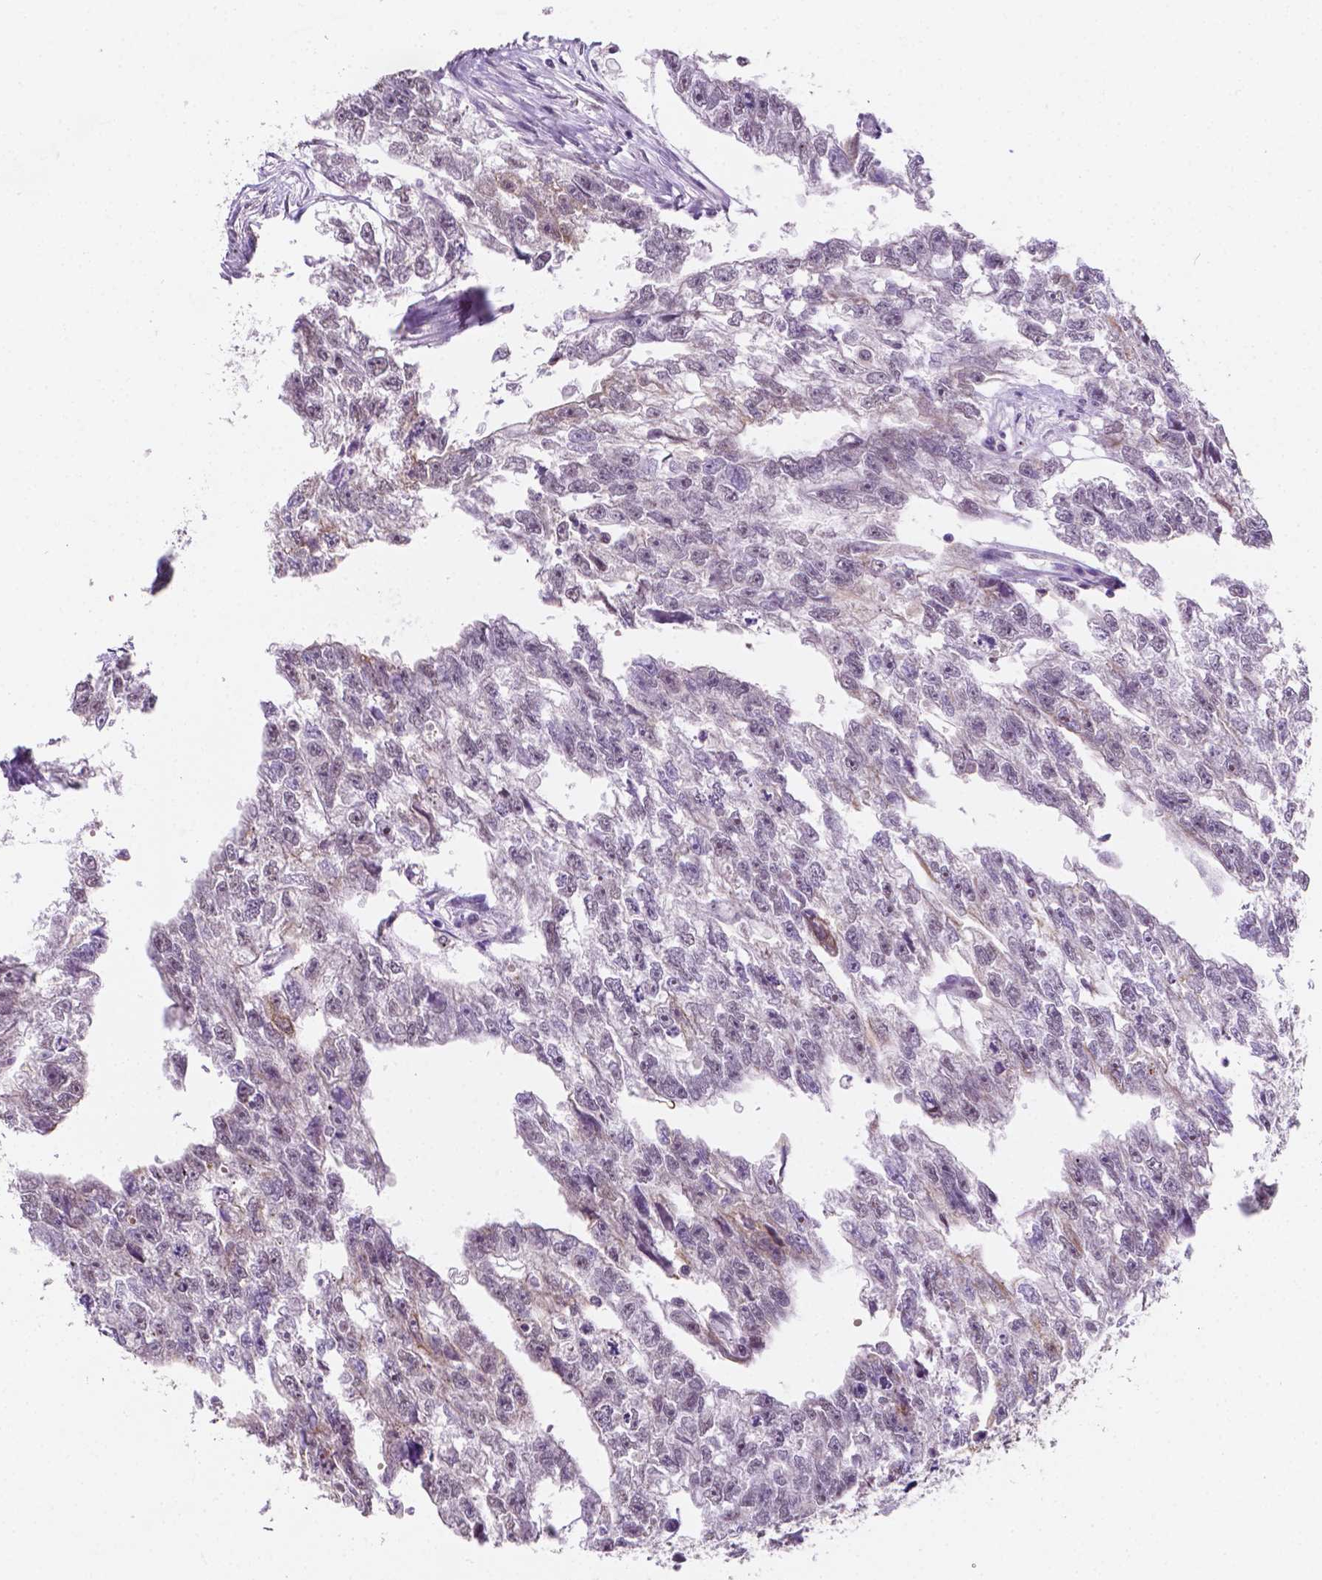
{"staining": {"intensity": "negative", "quantity": "none", "location": "none"}, "tissue": "testis cancer", "cell_type": "Tumor cells", "image_type": "cancer", "snomed": [{"axis": "morphology", "description": "Carcinoma, Embryonal, NOS"}, {"axis": "morphology", "description": "Teratoma, malignant, NOS"}, {"axis": "topography", "description": "Testis"}], "caption": "Protein analysis of testis cancer (embryonal carcinoma) demonstrates no significant positivity in tumor cells.", "gene": "SHLD3", "patient": {"sex": "male", "age": 44}}